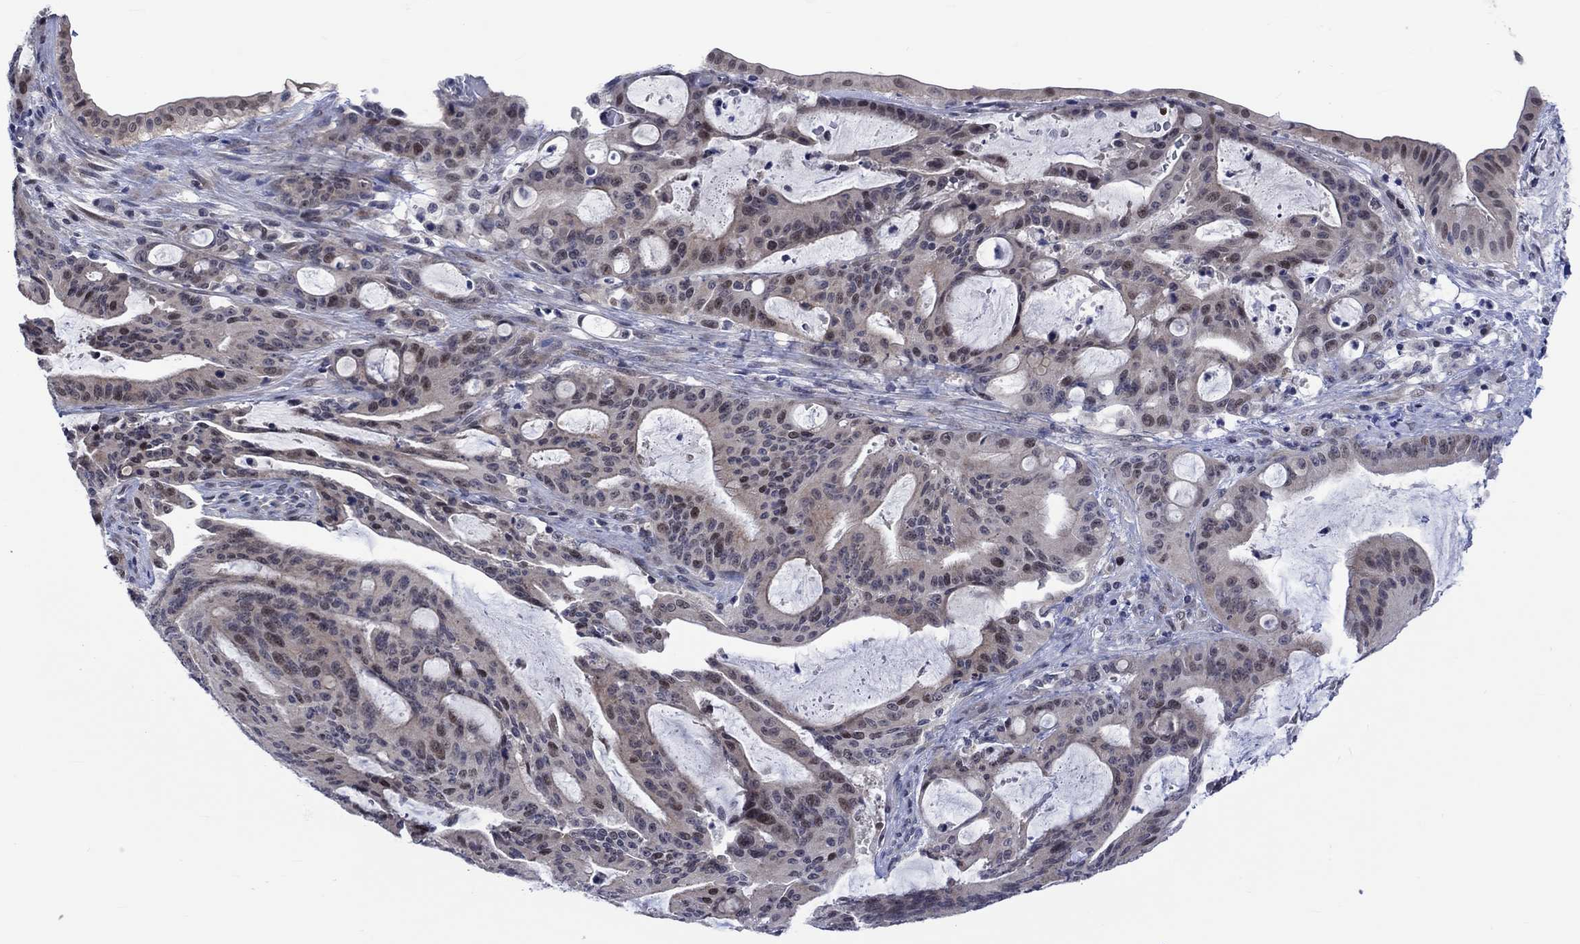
{"staining": {"intensity": "weak", "quantity": "<25%", "location": "nuclear"}, "tissue": "liver cancer", "cell_type": "Tumor cells", "image_type": "cancer", "snomed": [{"axis": "morphology", "description": "Cholangiocarcinoma"}, {"axis": "topography", "description": "Liver"}], "caption": "Cholangiocarcinoma (liver) stained for a protein using IHC exhibits no staining tumor cells.", "gene": "E2F8", "patient": {"sex": "female", "age": 73}}